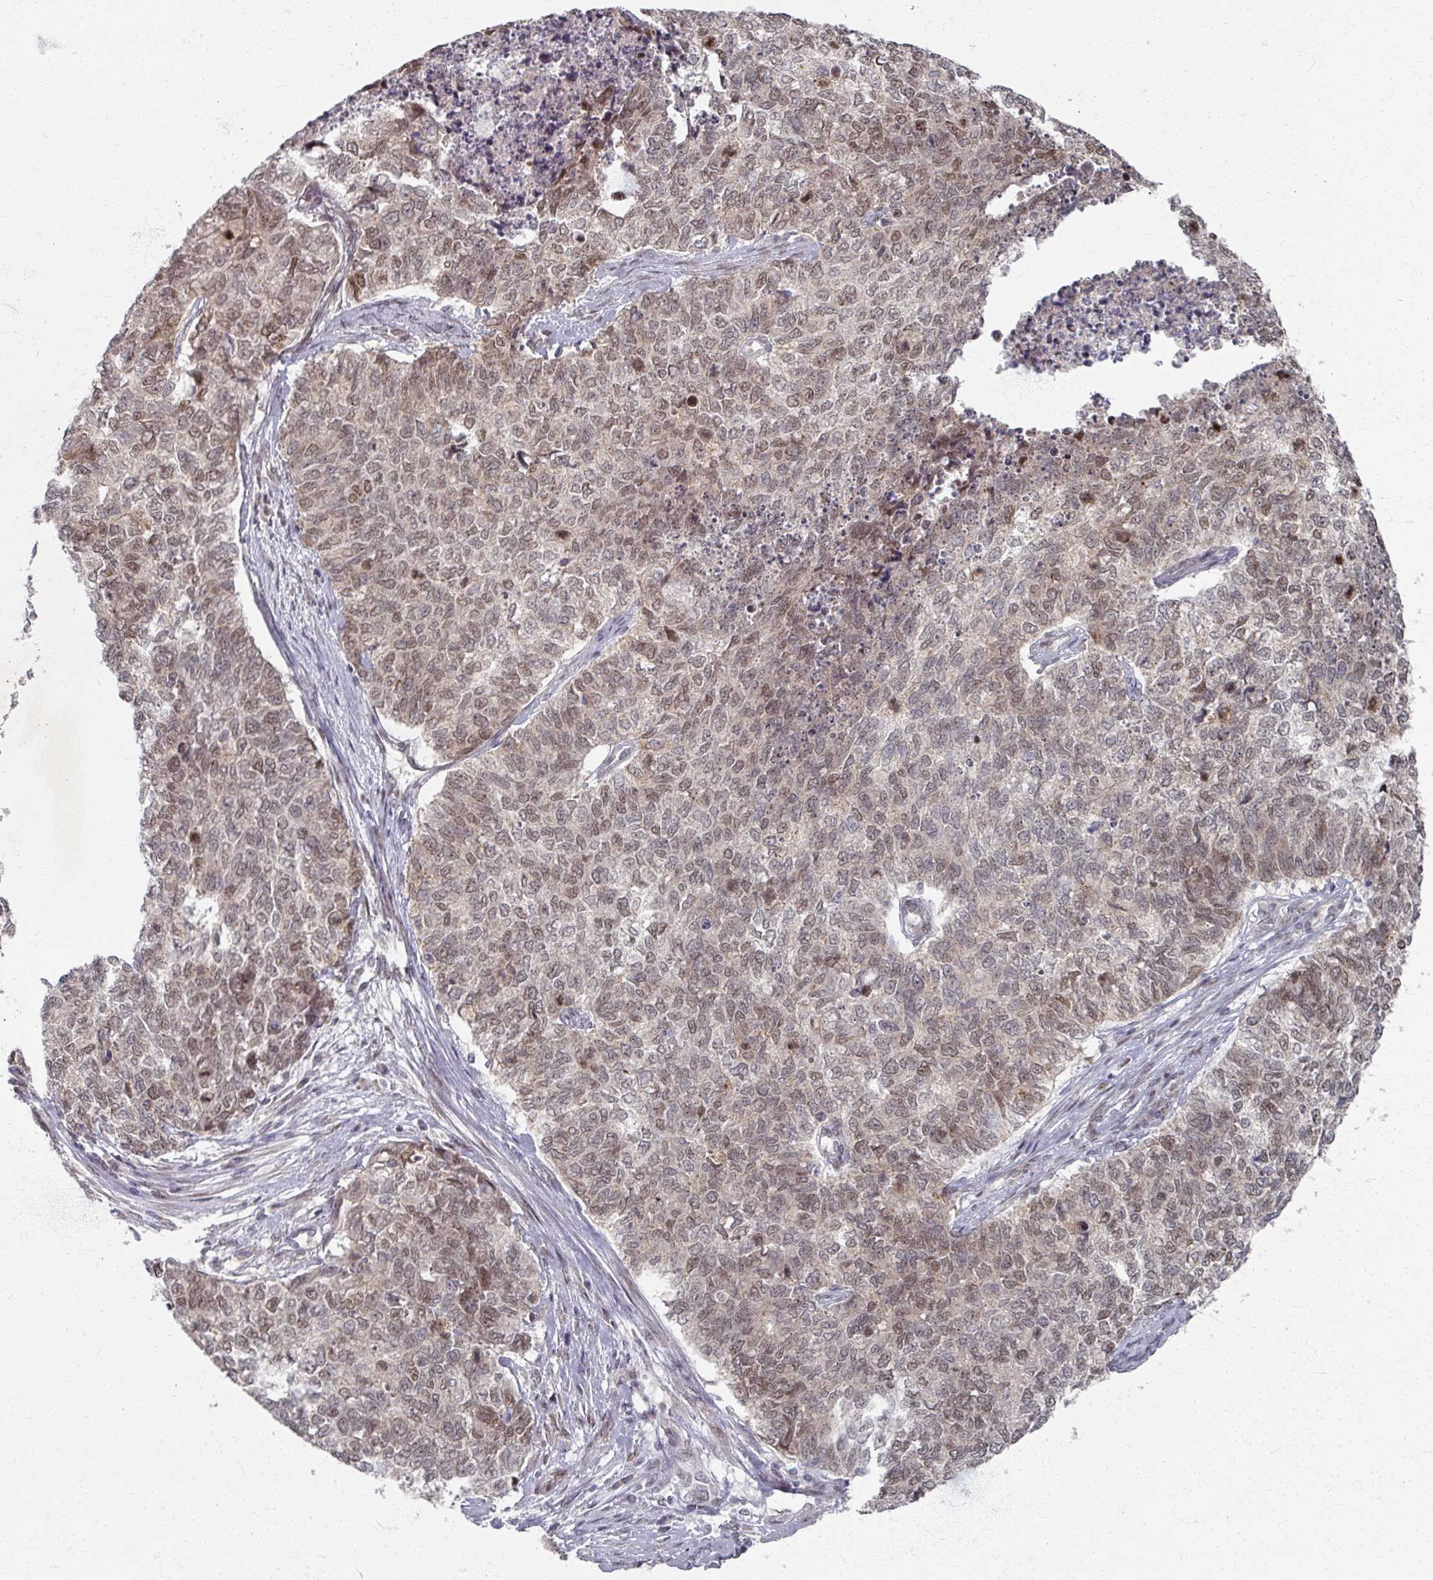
{"staining": {"intensity": "moderate", "quantity": ">75%", "location": "nuclear"}, "tissue": "cervical cancer", "cell_type": "Tumor cells", "image_type": "cancer", "snomed": [{"axis": "morphology", "description": "Squamous cell carcinoma, NOS"}, {"axis": "topography", "description": "Cervix"}], "caption": "Squamous cell carcinoma (cervical) stained with DAB (3,3'-diaminobenzidine) immunohistochemistry (IHC) displays medium levels of moderate nuclear staining in about >75% of tumor cells.", "gene": "PSKH1", "patient": {"sex": "female", "age": 63}}